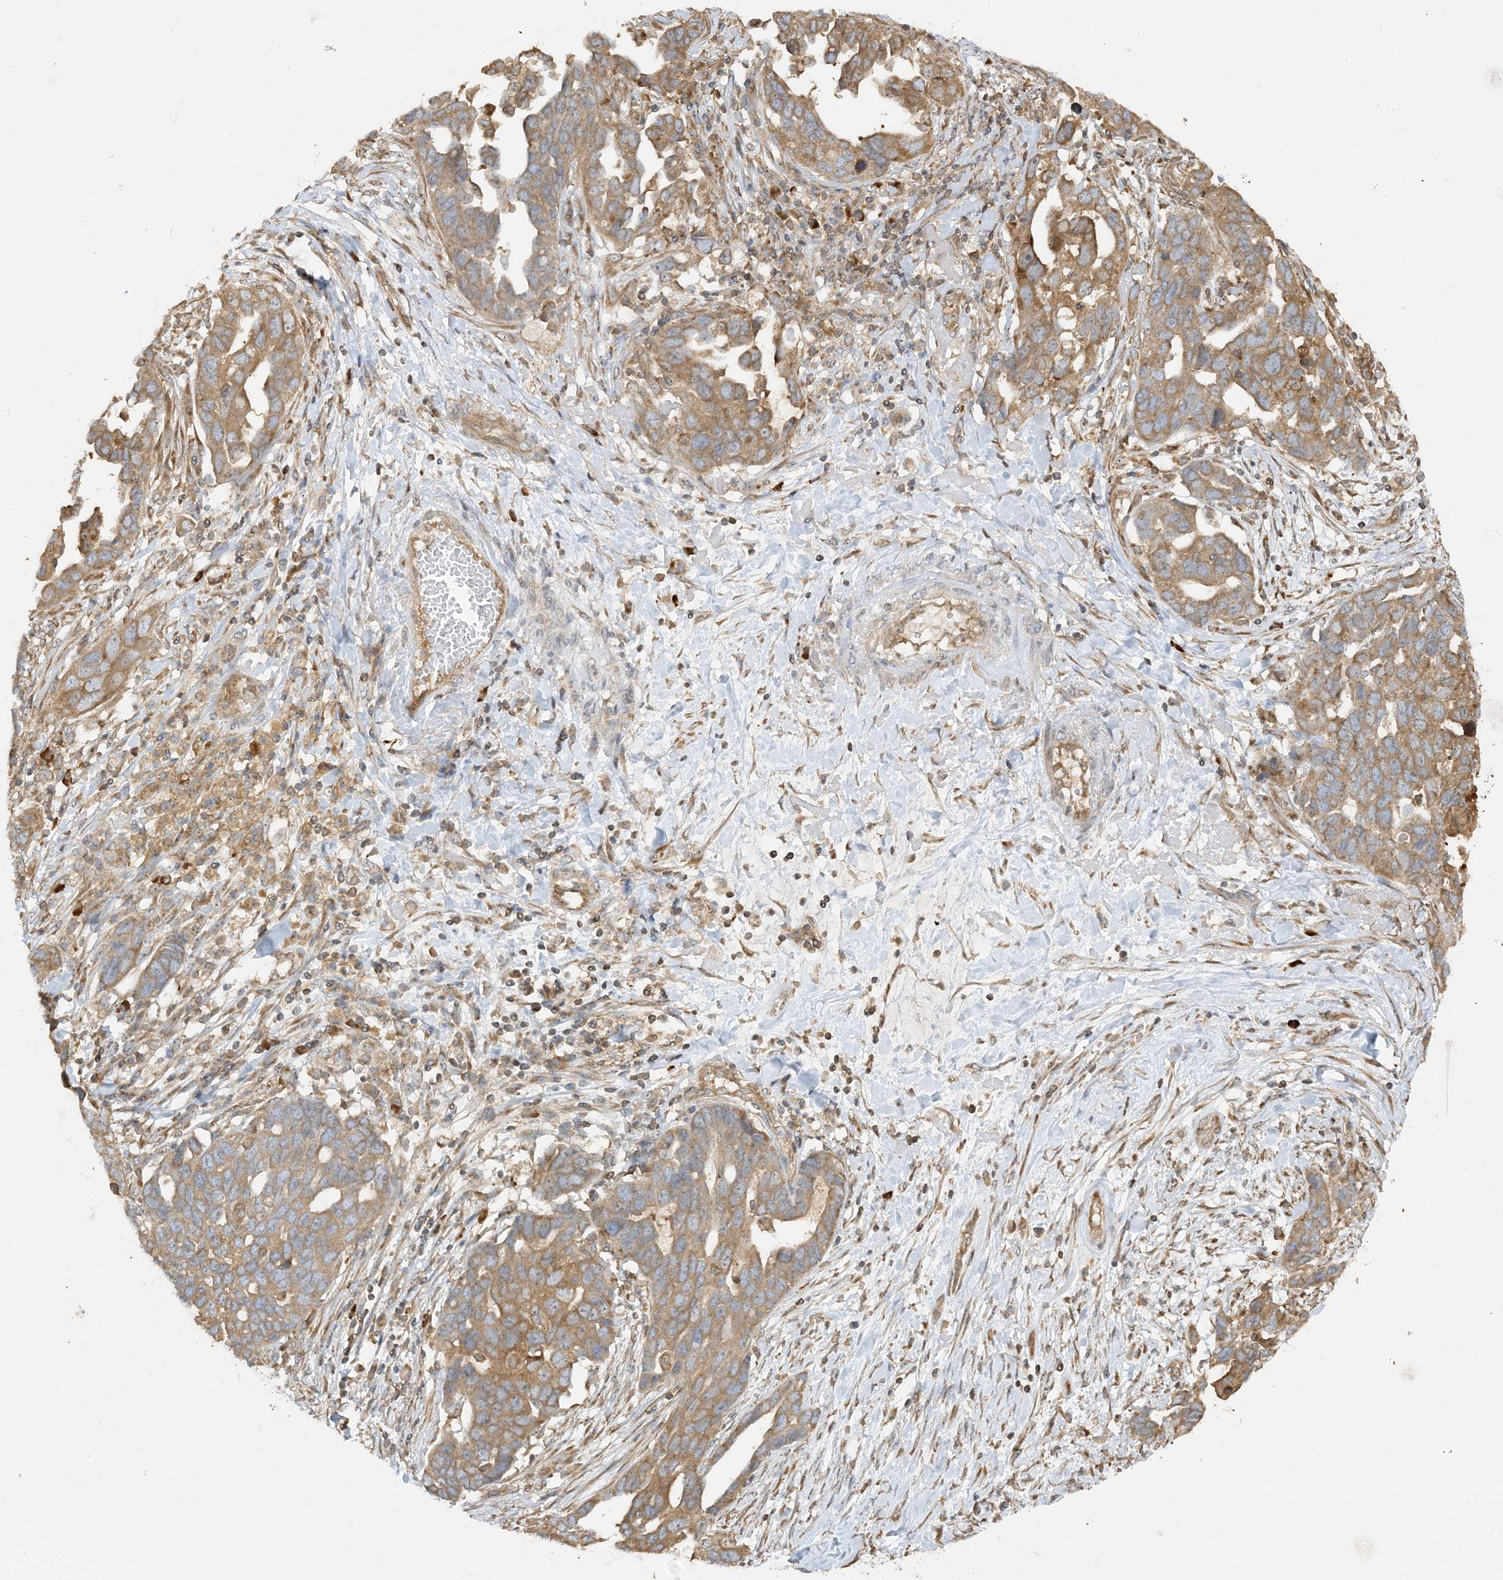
{"staining": {"intensity": "moderate", "quantity": ">75%", "location": "cytoplasmic/membranous"}, "tissue": "ovarian cancer", "cell_type": "Tumor cells", "image_type": "cancer", "snomed": [{"axis": "morphology", "description": "Cystadenocarcinoma, serous, NOS"}, {"axis": "topography", "description": "Ovary"}], "caption": "Immunohistochemical staining of human ovarian cancer reveals medium levels of moderate cytoplasmic/membranous staining in approximately >75% of tumor cells. (brown staining indicates protein expression, while blue staining denotes nuclei).", "gene": "SRP72", "patient": {"sex": "female", "age": 54}}